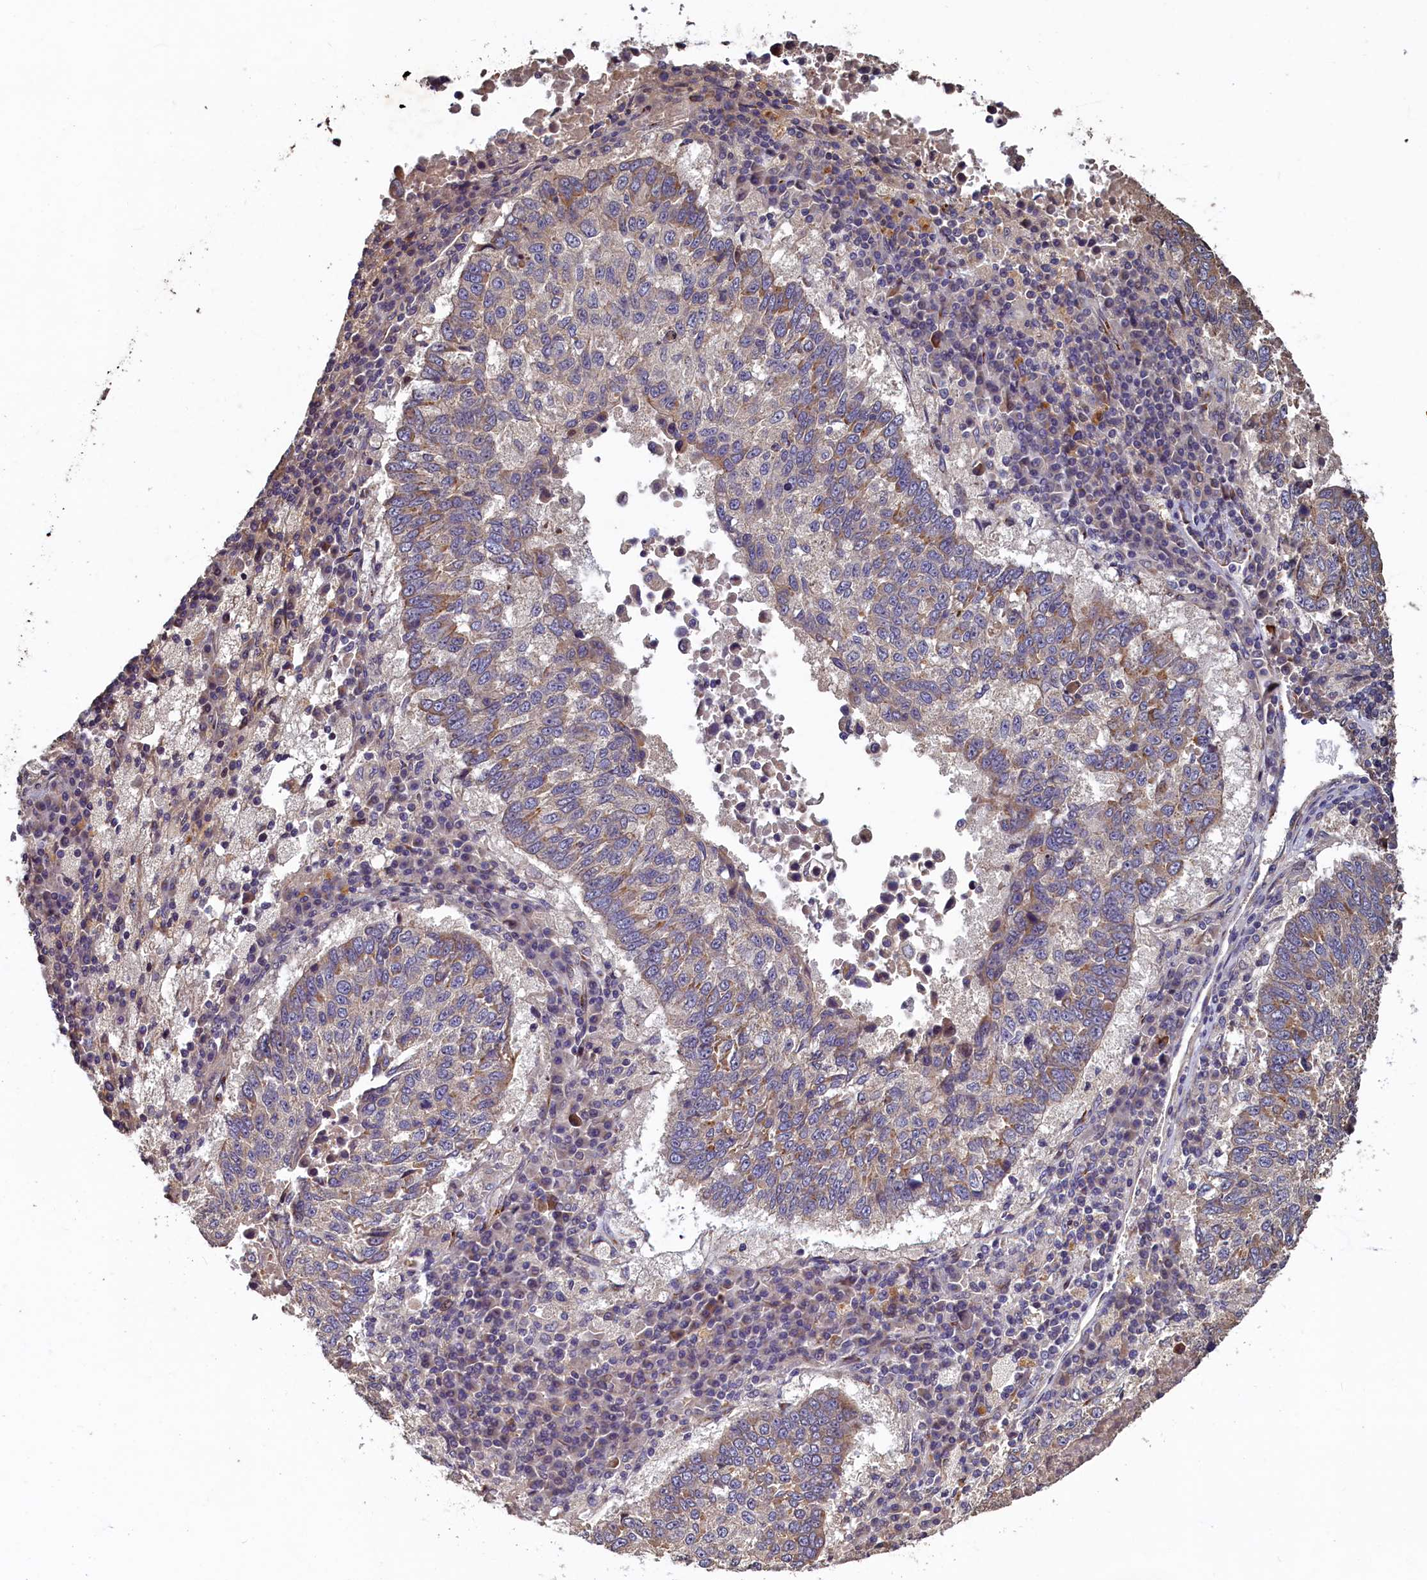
{"staining": {"intensity": "moderate", "quantity": "<25%", "location": "cytoplasmic/membranous"}, "tissue": "lung cancer", "cell_type": "Tumor cells", "image_type": "cancer", "snomed": [{"axis": "morphology", "description": "Squamous cell carcinoma, NOS"}, {"axis": "topography", "description": "Lung"}], "caption": "The image shows a brown stain indicating the presence of a protein in the cytoplasmic/membranous of tumor cells in lung cancer (squamous cell carcinoma).", "gene": "TMEM181", "patient": {"sex": "male", "age": 73}}